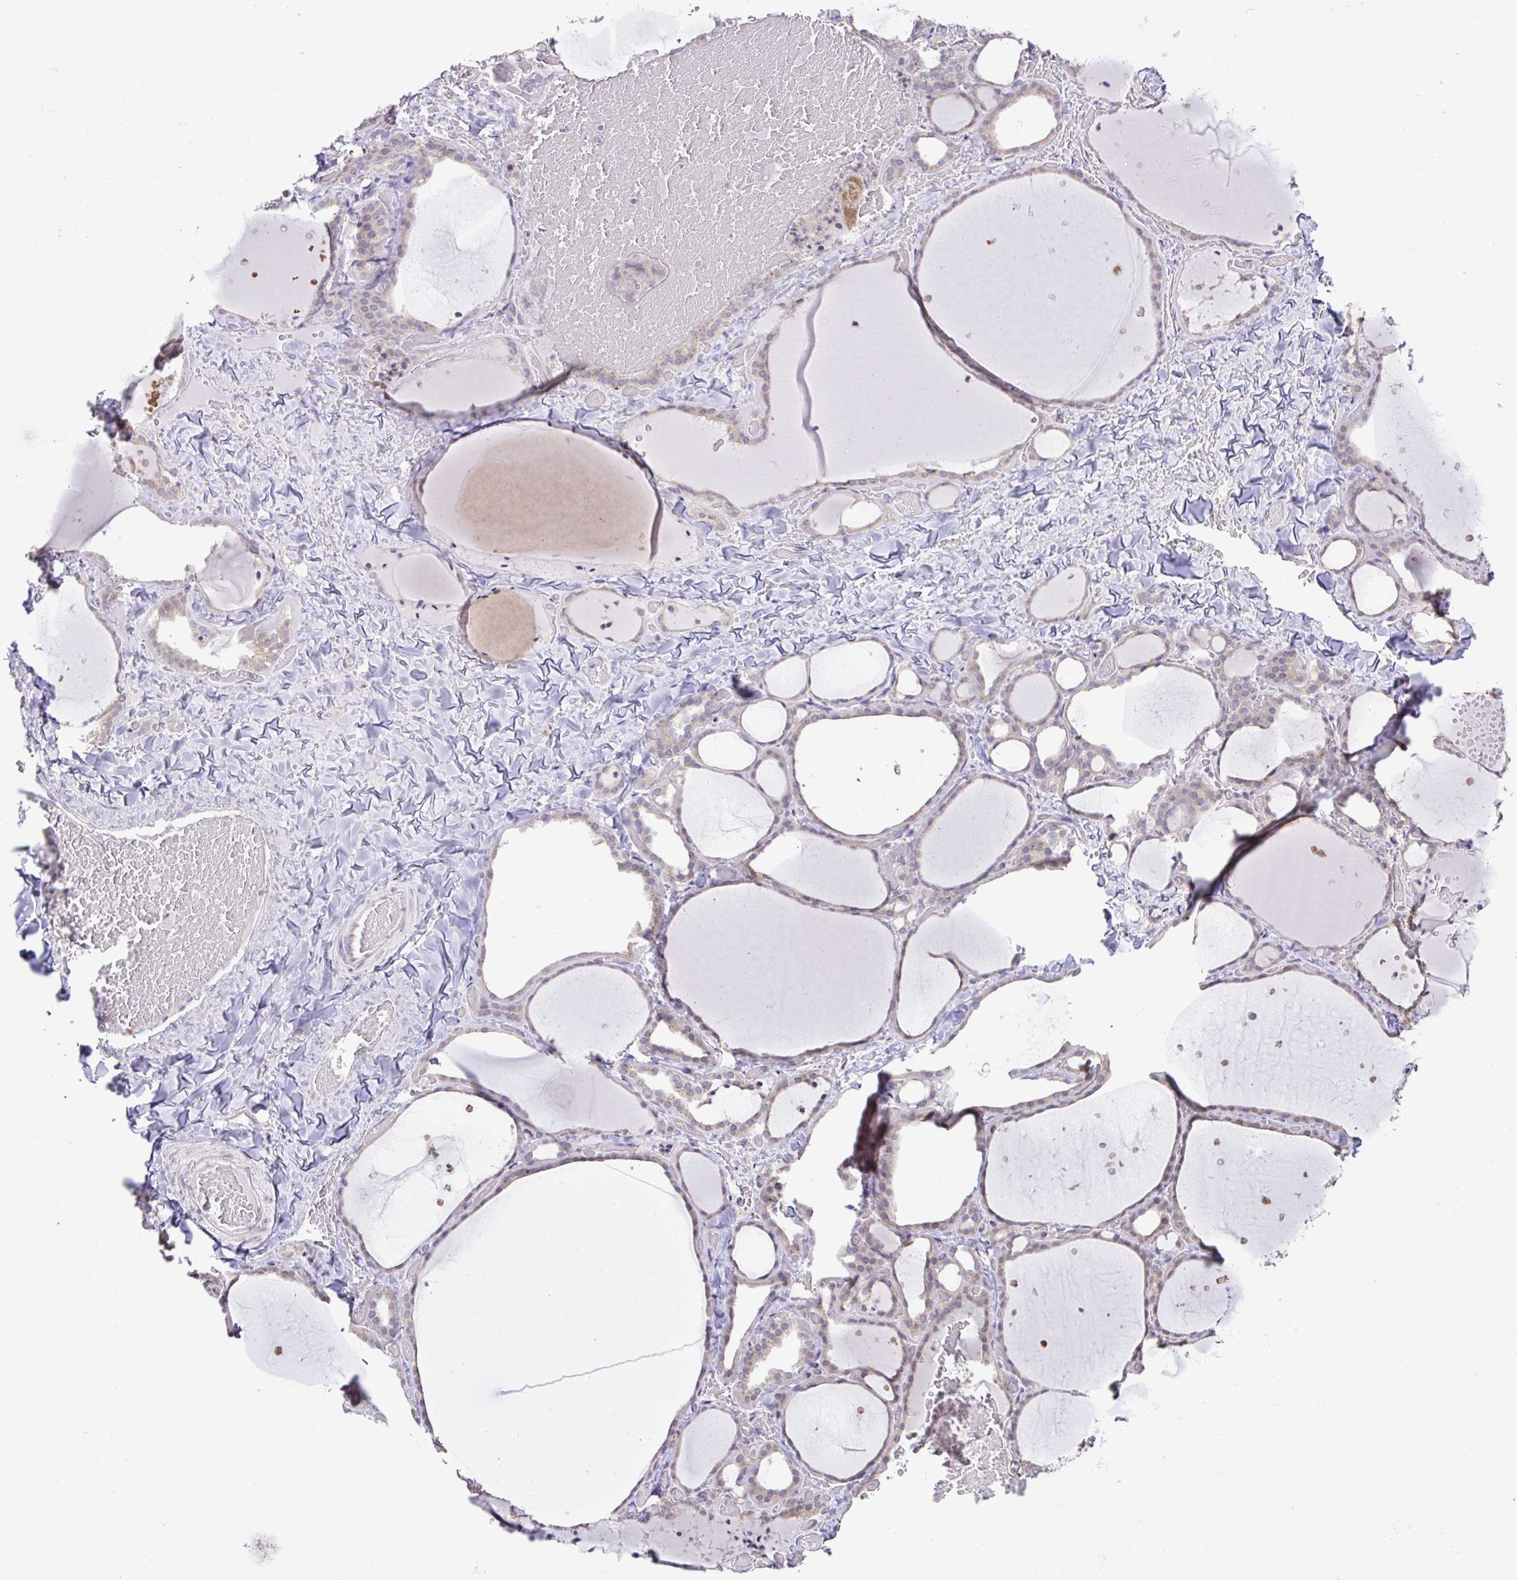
{"staining": {"intensity": "moderate", "quantity": "<25%", "location": "cytoplasmic/membranous"}, "tissue": "thyroid gland", "cell_type": "Glandular cells", "image_type": "normal", "snomed": [{"axis": "morphology", "description": "Normal tissue, NOS"}, {"axis": "topography", "description": "Thyroid gland"}], "caption": "Glandular cells exhibit low levels of moderate cytoplasmic/membranous expression in about <25% of cells in unremarkable human thyroid gland. (Stains: DAB (3,3'-diaminobenzidine) in brown, nuclei in blue, Microscopy: brightfield microscopy at high magnification).", "gene": "CYP20A1", "patient": {"sex": "female", "age": 36}}